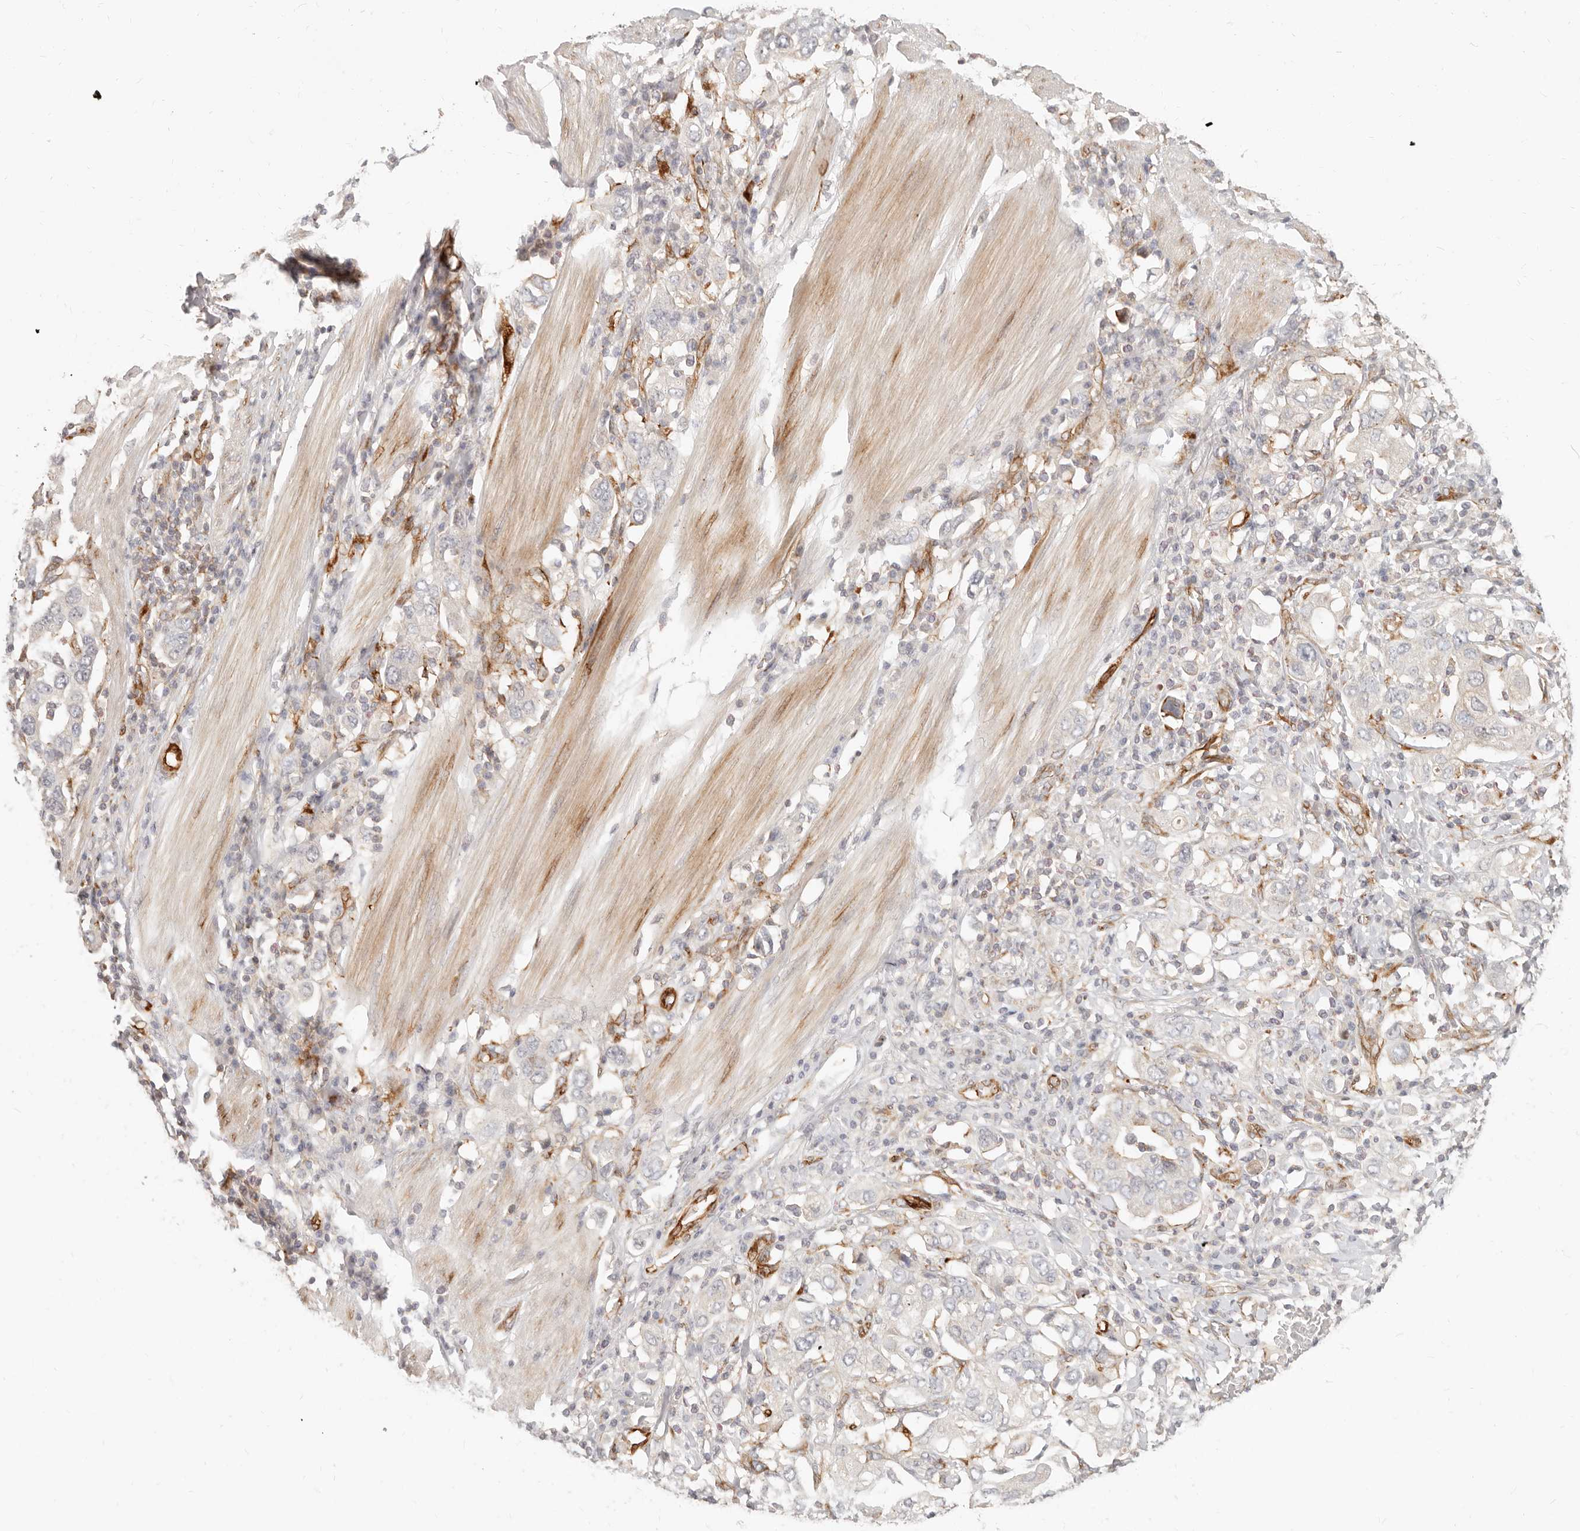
{"staining": {"intensity": "negative", "quantity": "none", "location": "none"}, "tissue": "stomach cancer", "cell_type": "Tumor cells", "image_type": "cancer", "snomed": [{"axis": "morphology", "description": "Adenocarcinoma, NOS"}, {"axis": "topography", "description": "Stomach, upper"}], "caption": "Image shows no significant protein staining in tumor cells of stomach adenocarcinoma. (DAB immunohistochemistry with hematoxylin counter stain).", "gene": "SASS6", "patient": {"sex": "male", "age": 62}}